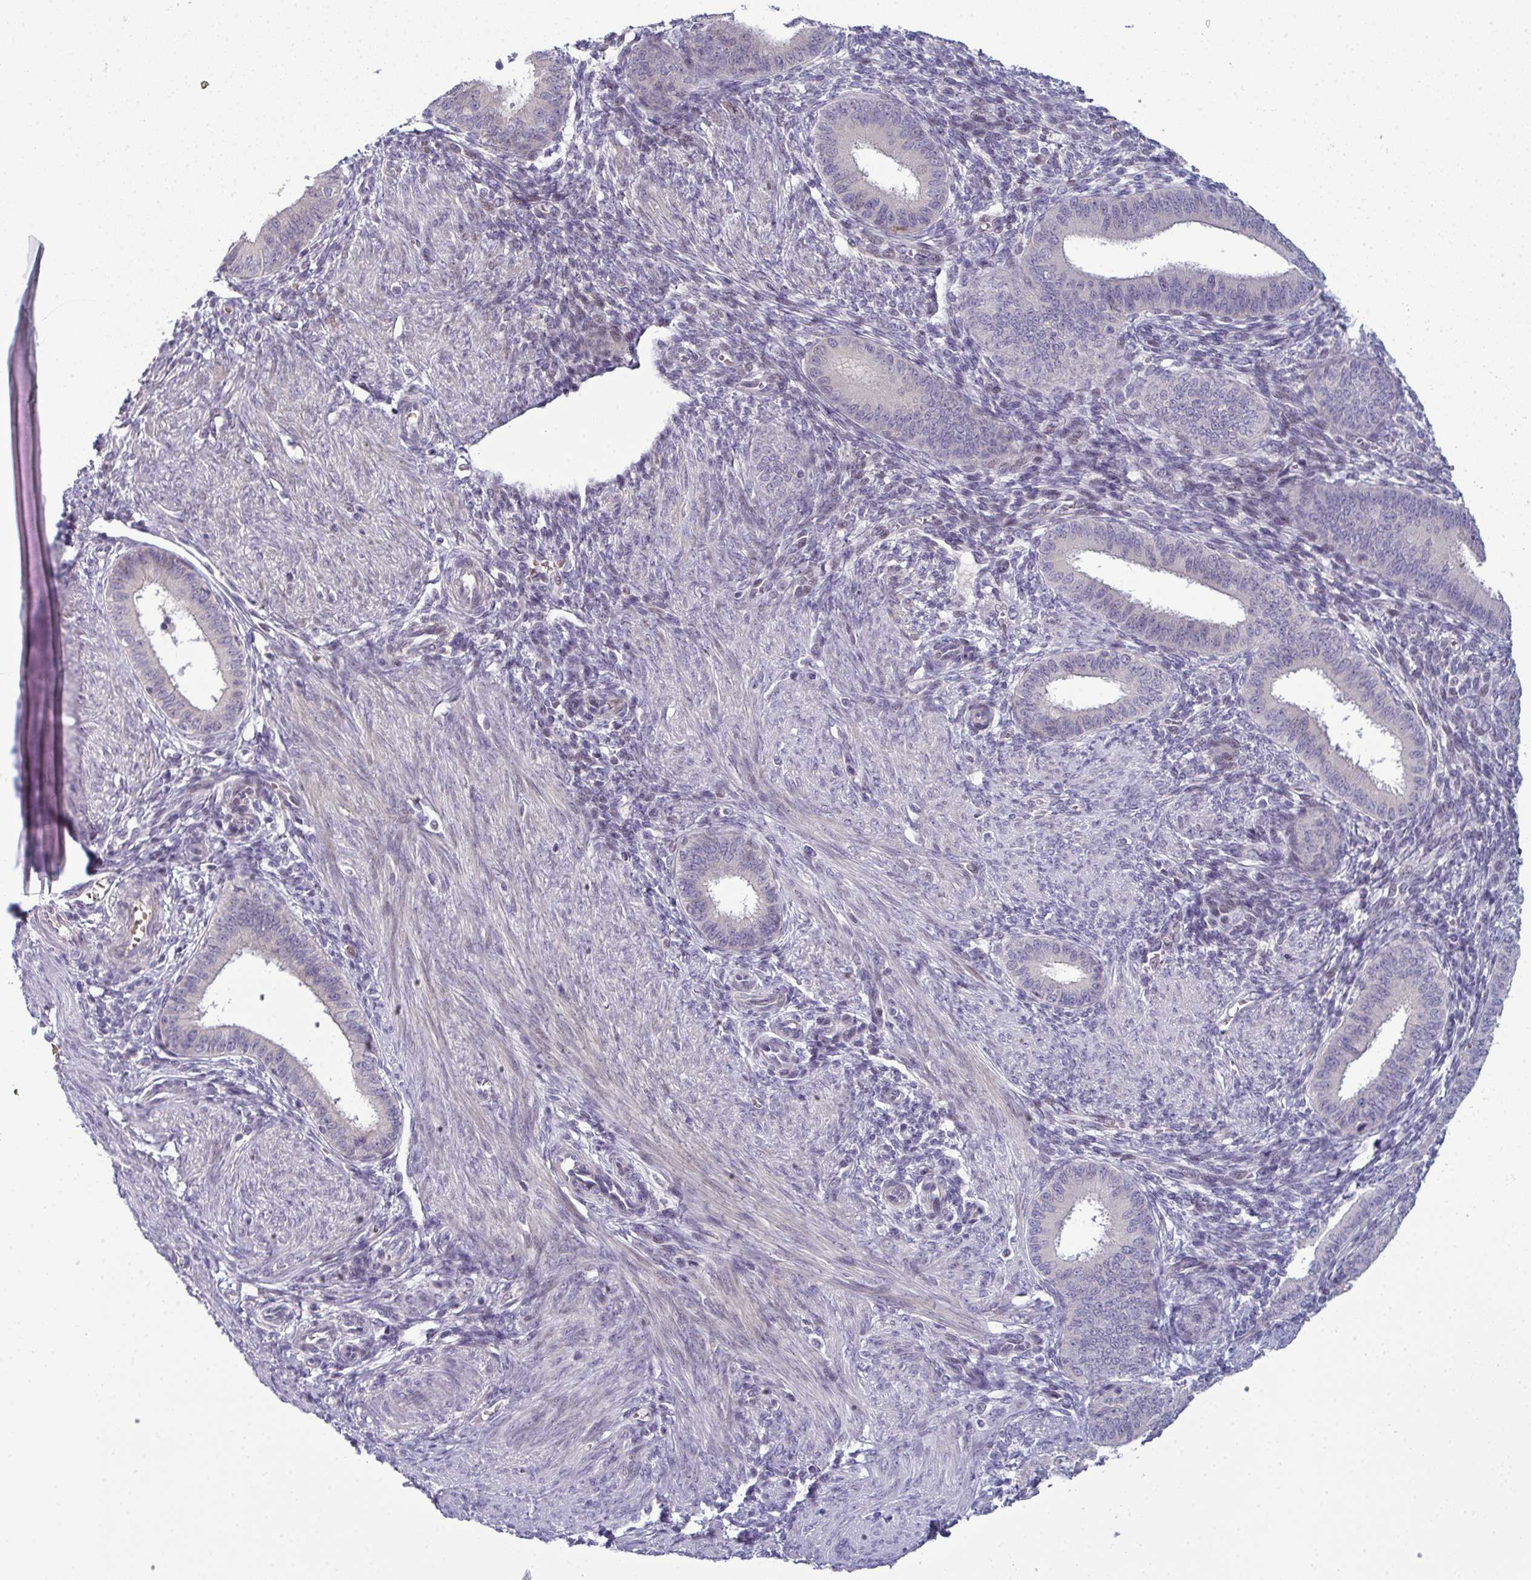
{"staining": {"intensity": "negative", "quantity": "none", "location": "none"}, "tissue": "endometrium", "cell_type": "Cells in endometrial stroma", "image_type": "normal", "snomed": [{"axis": "morphology", "description": "Normal tissue, NOS"}, {"axis": "topography", "description": "Endometrium"}], "caption": "Human endometrium stained for a protein using immunohistochemistry (IHC) displays no staining in cells in endometrial stroma.", "gene": "ODF1", "patient": {"sex": "female", "age": 39}}